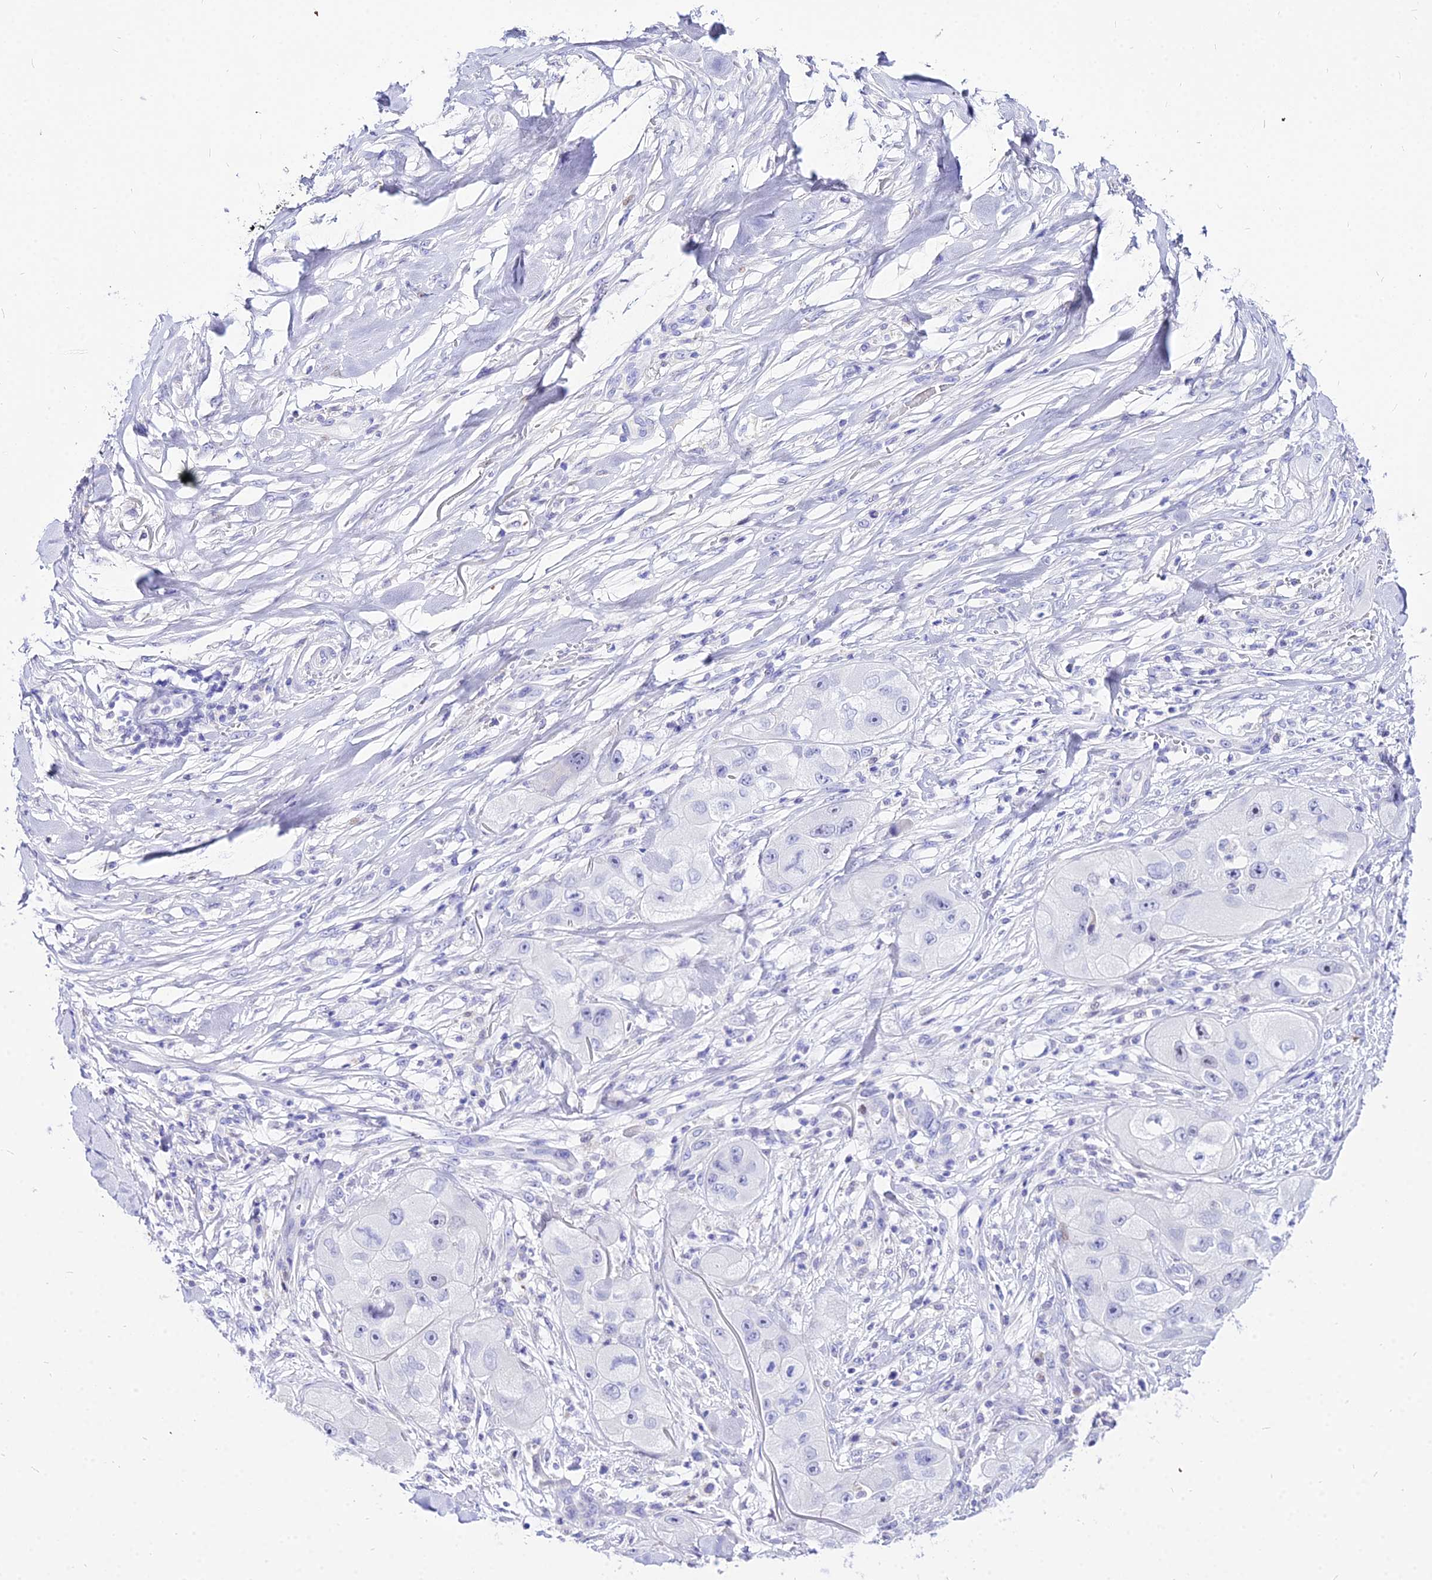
{"staining": {"intensity": "negative", "quantity": "none", "location": "none"}, "tissue": "skin cancer", "cell_type": "Tumor cells", "image_type": "cancer", "snomed": [{"axis": "morphology", "description": "Squamous cell carcinoma, NOS"}, {"axis": "topography", "description": "Skin"}, {"axis": "topography", "description": "Subcutis"}], "caption": "Immunohistochemistry photomicrograph of neoplastic tissue: skin cancer stained with DAB (3,3'-diaminobenzidine) exhibits no significant protein staining in tumor cells. The staining is performed using DAB brown chromogen with nuclei counter-stained in using hematoxylin.", "gene": "CARD18", "patient": {"sex": "male", "age": 73}}